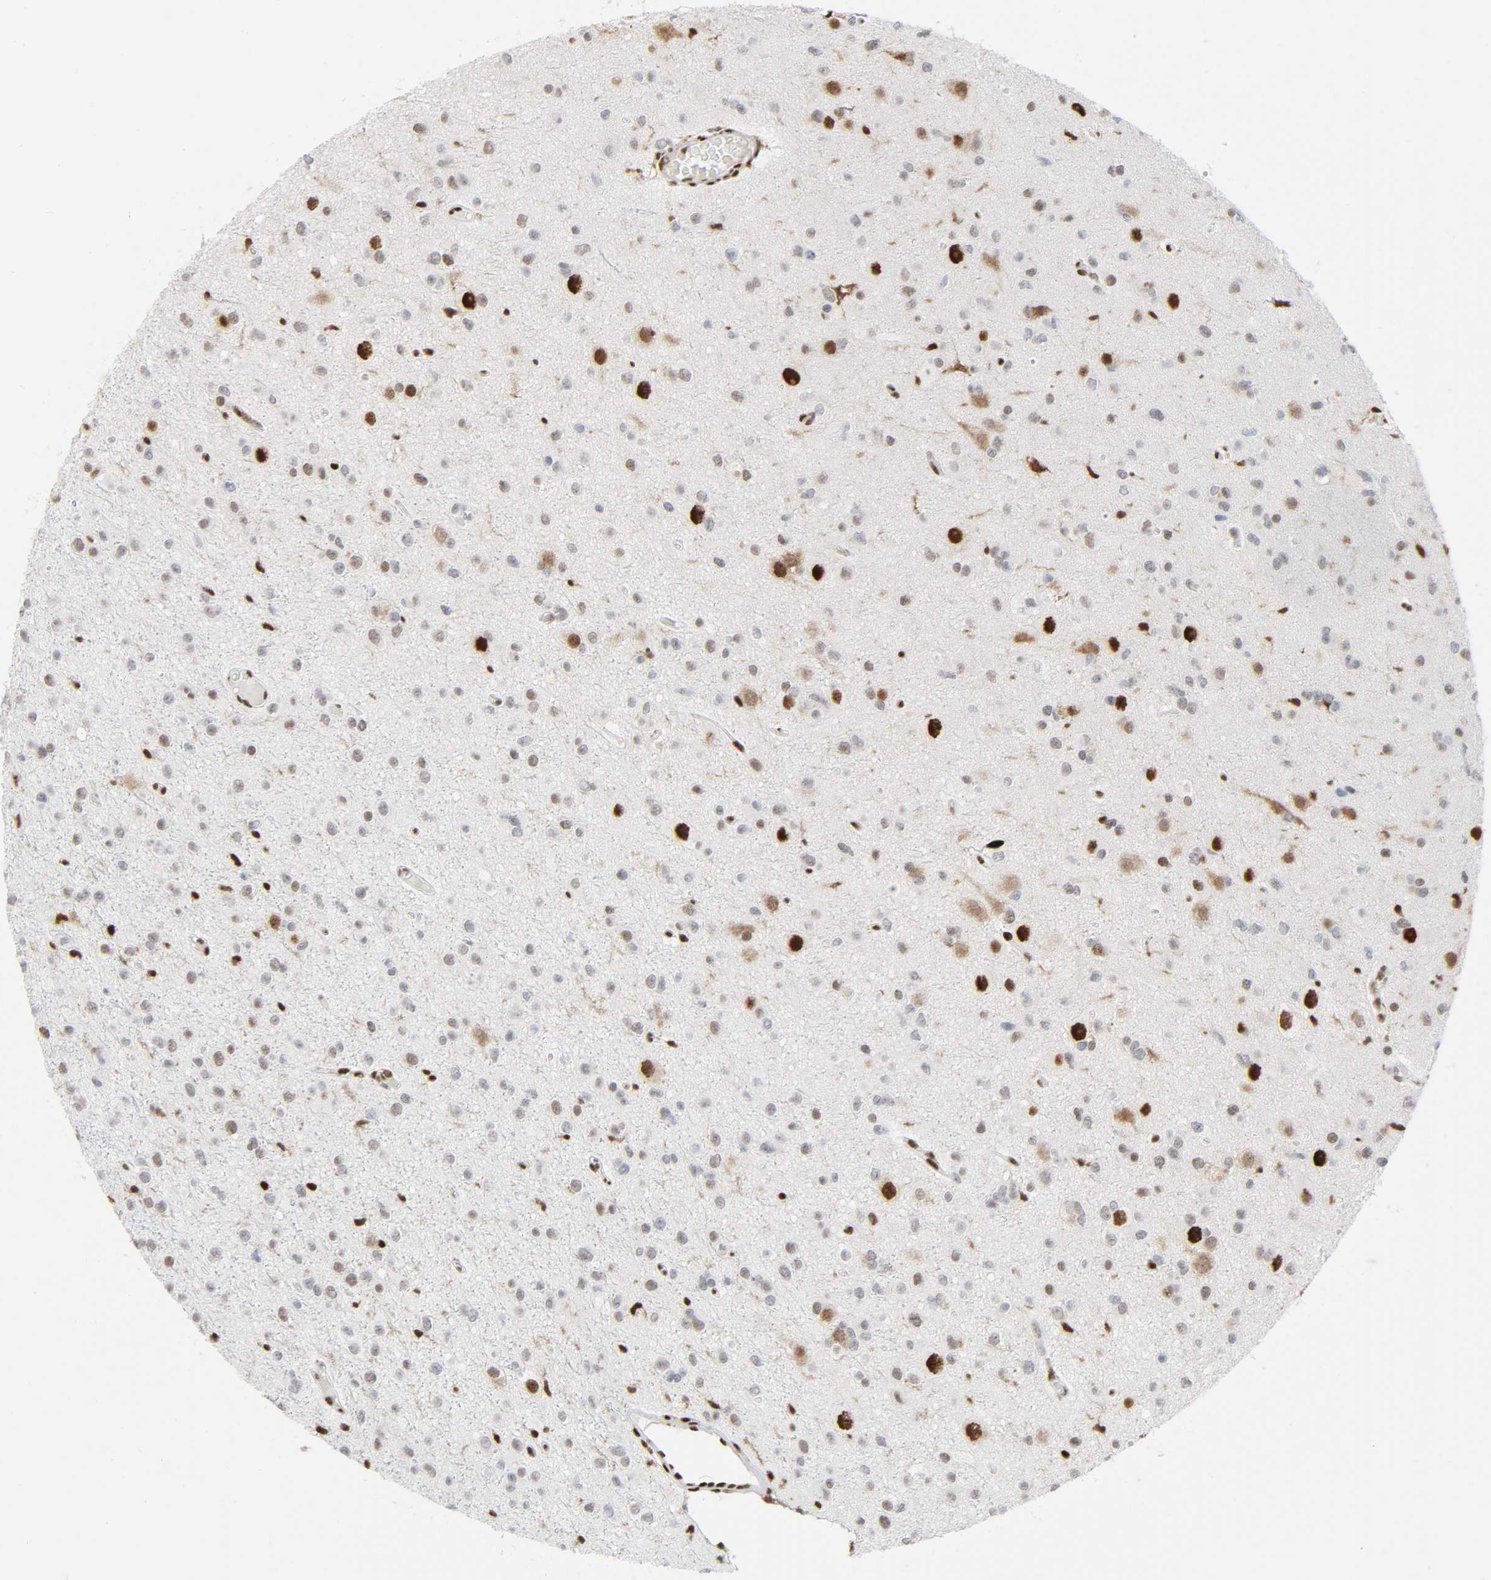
{"staining": {"intensity": "moderate", "quantity": "25%-75%", "location": "nuclear"}, "tissue": "glioma", "cell_type": "Tumor cells", "image_type": "cancer", "snomed": [{"axis": "morphology", "description": "Glioma, malignant, Low grade"}, {"axis": "topography", "description": "Brain"}], "caption": "The micrograph displays immunohistochemical staining of glioma. There is moderate nuclear expression is seen in about 25%-75% of tumor cells.", "gene": "WAS", "patient": {"sex": "male", "age": 42}}